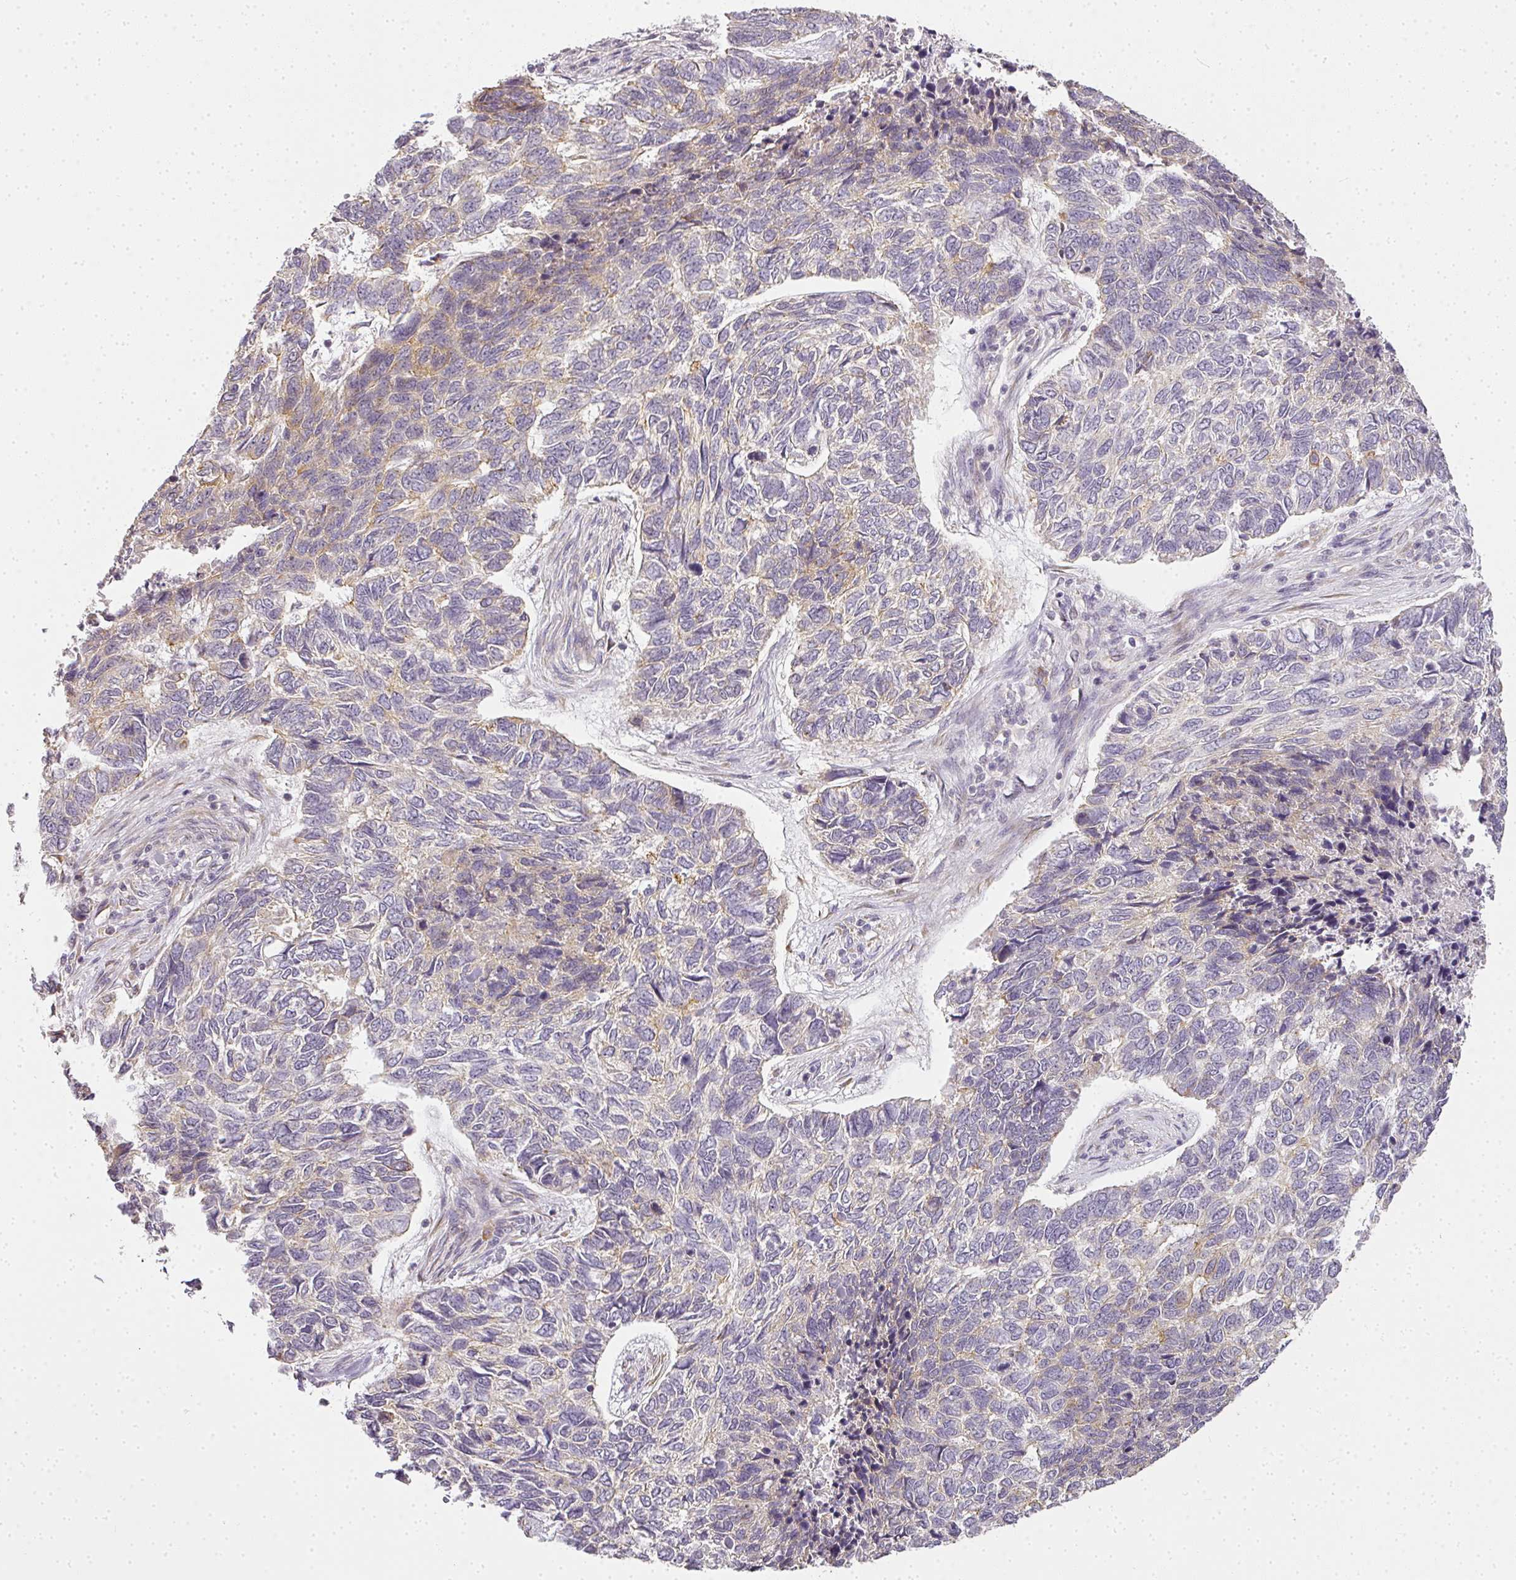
{"staining": {"intensity": "weak", "quantity": "<25%", "location": "cytoplasmic/membranous"}, "tissue": "skin cancer", "cell_type": "Tumor cells", "image_type": "cancer", "snomed": [{"axis": "morphology", "description": "Basal cell carcinoma"}, {"axis": "topography", "description": "Skin"}], "caption": "IHC photomicrograph of neoplastic tissue: human skin cancer (basal cell carcinoma) stained with DAB reveals no significant protein positivity in tumor cells.", "gene": "MED19", "patient": {"sex": "female", "age": 65}}